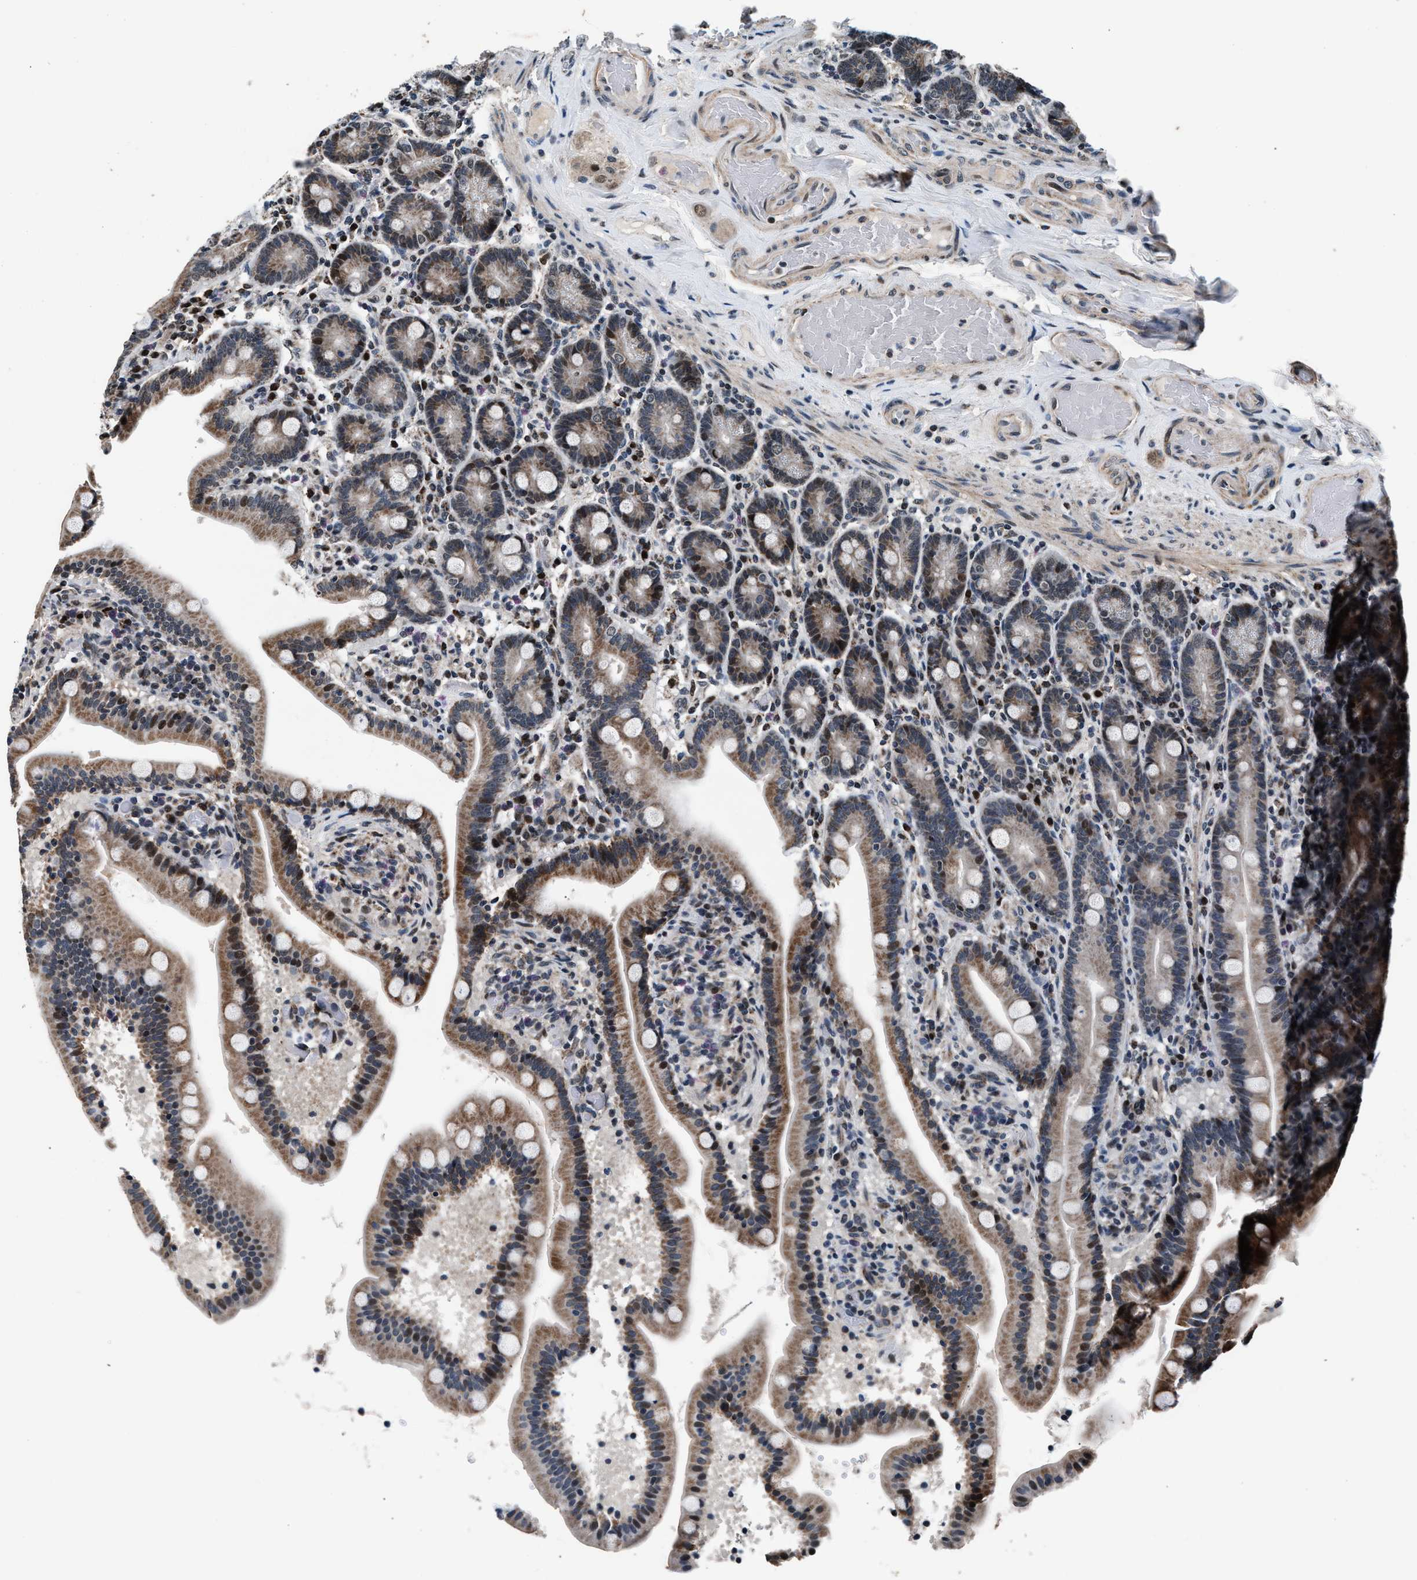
{"staining": {"intensity": "moderate", "quantity": "25%-75%", "location": "cytoplasmic/membranous,nuclear"}, "tissue": "duodenum", "cell_type": "Glandular cells", "image_type": "normal", "snomed": [{"axis": "morphology", "description": "Normal tissue, NOS"}, {"axis": "topography", "description": "Duodenum"}], "caption": "Immunohistochemical staining of unremarkable human duodenum exhibits 25%-75% levels of moderate cytoplasmic/membranous,nuclear protein expression in approximately 25%-75% of glandular cells.", "gene": "PRRC2B", "patient": {"sex": "male", "age": 54}}